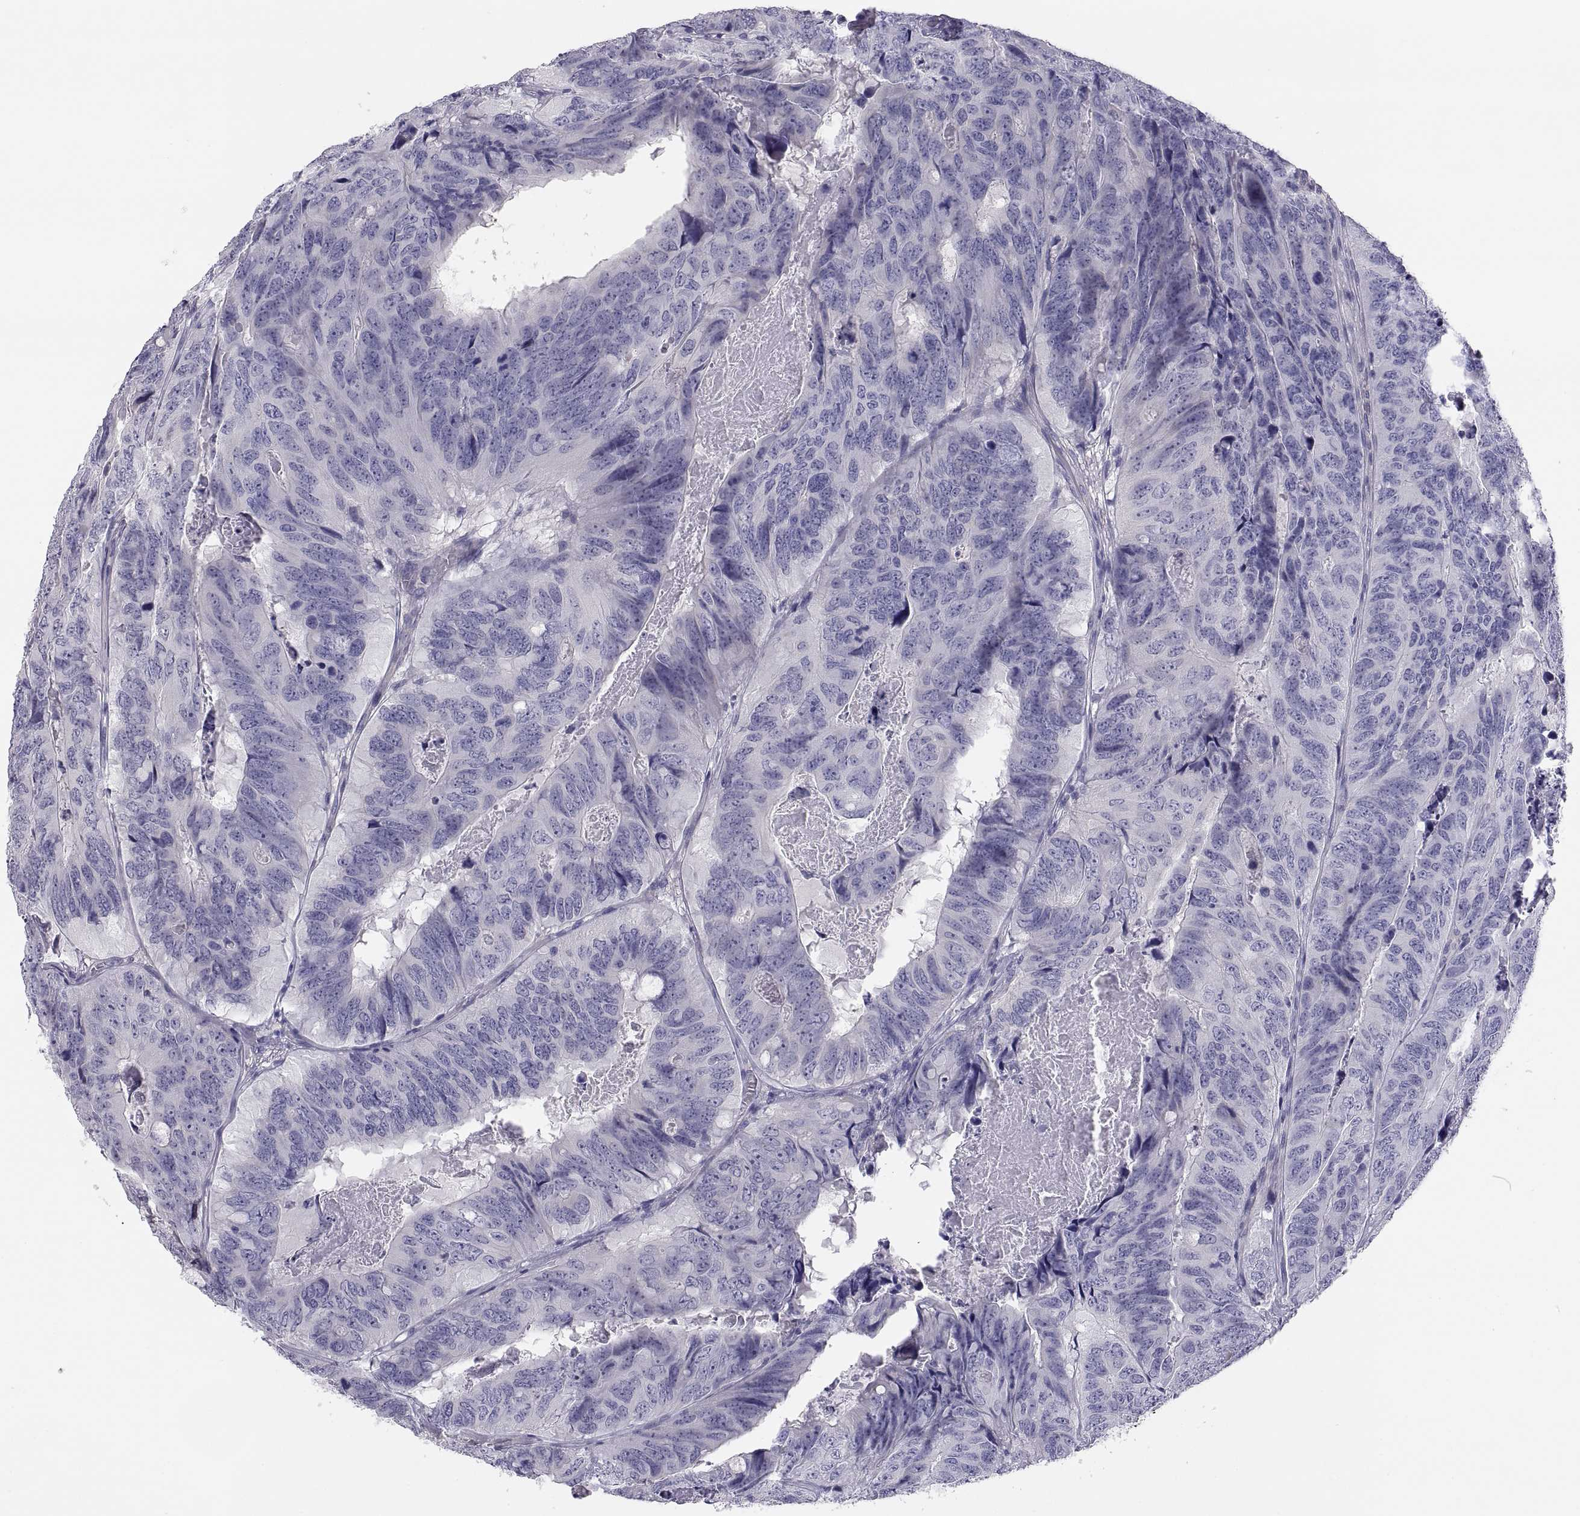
{"staining": {"intensity": "negative", "quantity": "none", "location": "none"}, "tissue": "colorectal cancer", "cell_type": "Tumor cells", "image_type": "cancer", "snomed": [{"axis": "morphology", "description": "Adenocarcinoma, NOS"}, {"axis": "topography", "description": "Colon"}], "caption": "This is a image of immunohistochemistry (IHC) staining of colorectal cancer, which shows no positivity in tumor cells. (DAB (3,3'-diaminobenzidine) immunohistochemistry visualized using brightfield microscopy, high magnification).", "gene": "STRC", "patient": {"sex": "male", "age": 79}}